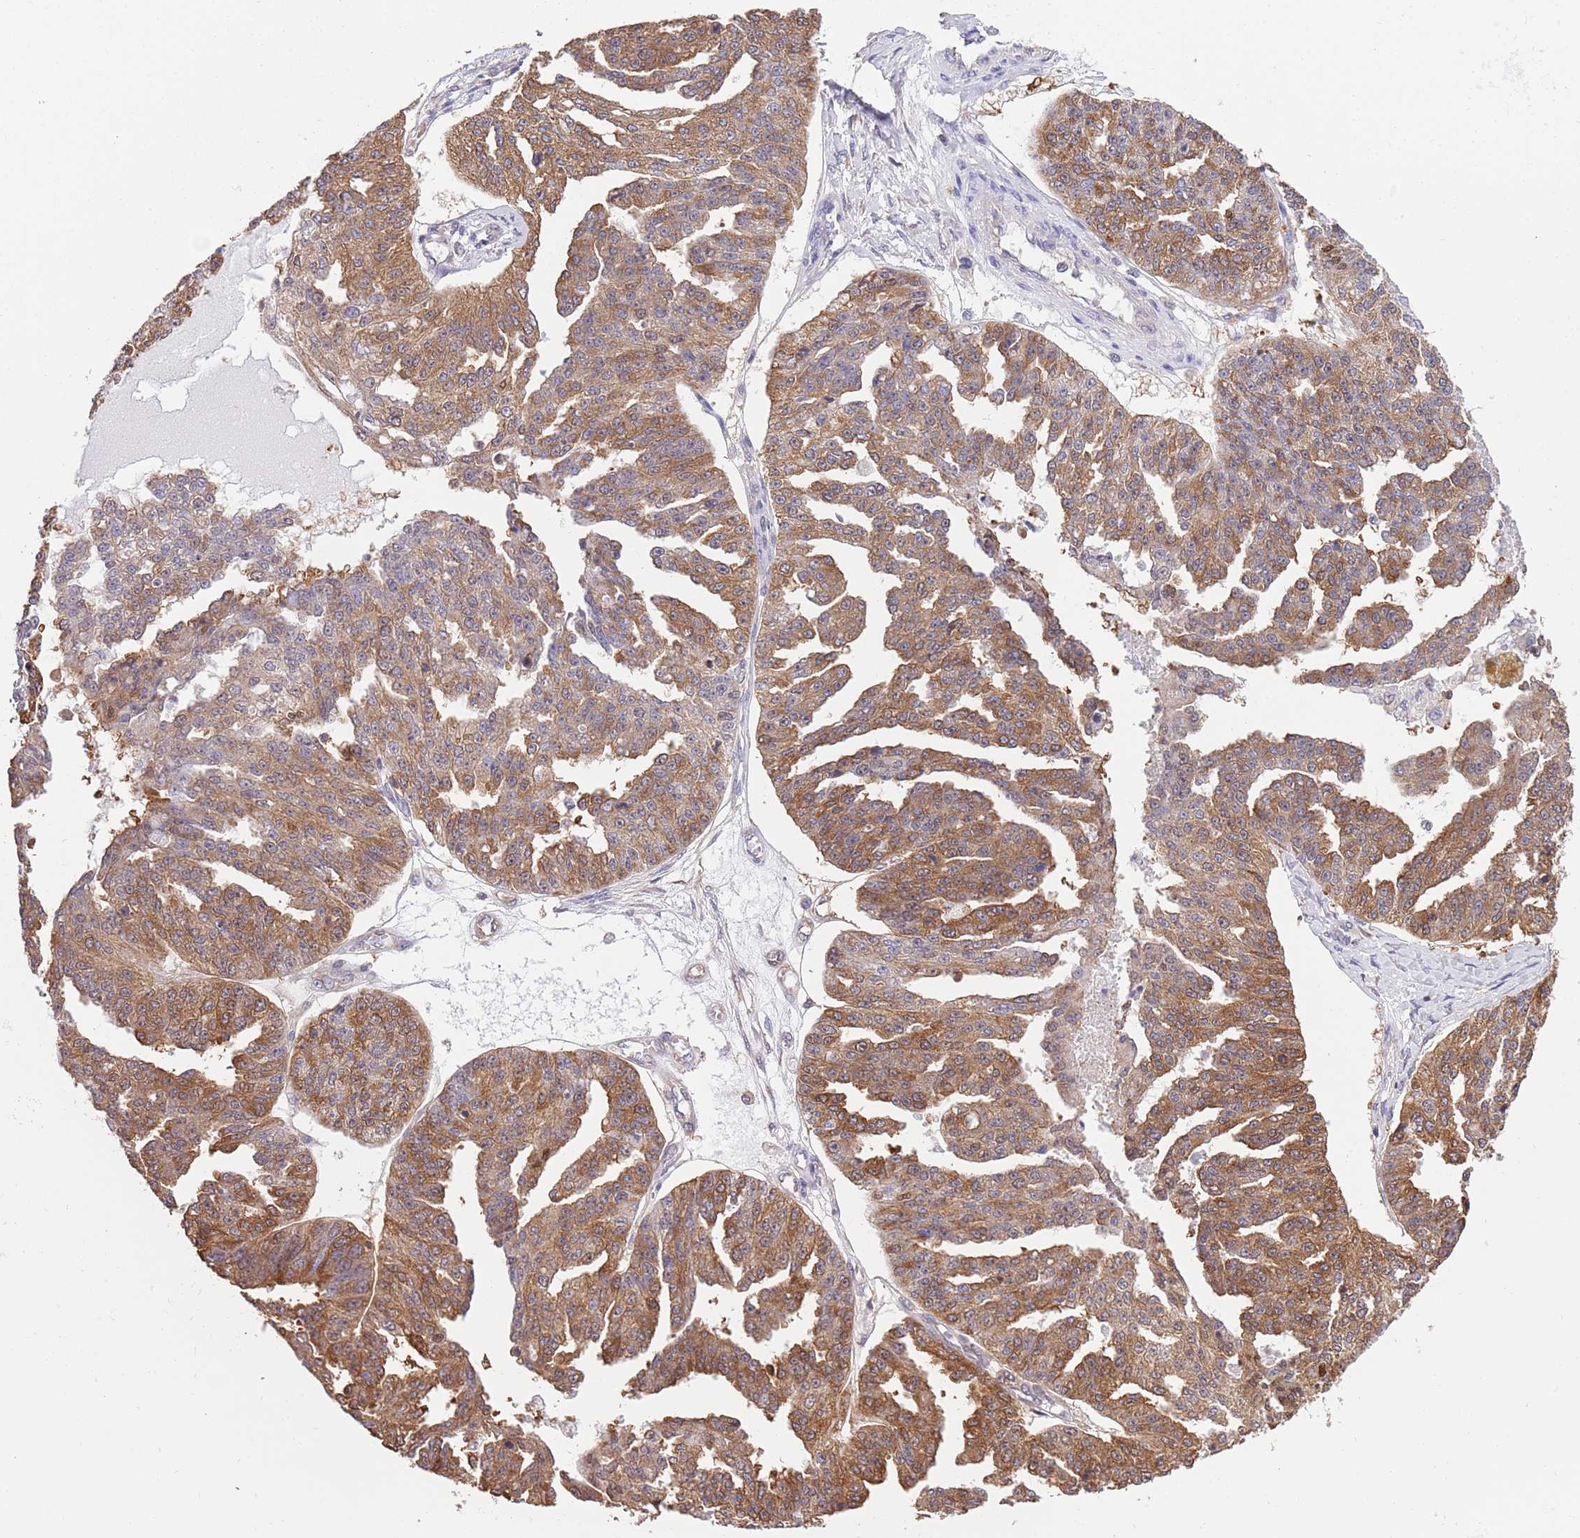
{"staining": {"intensity": "moderate", "quantity": ">75%", "location": "cytoplasmic/membranous"}, "tissue": "ovarian cancer", "cell_type": "Tumor cells", "image_type": "cancer", "snomed": [{"axis": "morphology", "description": "Cystadenocarcinoma, serous, NOS"}, {"axis": "topography", "description": "Ovary"}], "caption": "Immunohistochemical staining of ovarian serous cystadenocarcinoma shows medium levels of moderate cytoplasmic/membranous protein expression in about >75% of tumor cells.", "gene": "STIP1", "patient": {"sex": "female", "age": 58}}